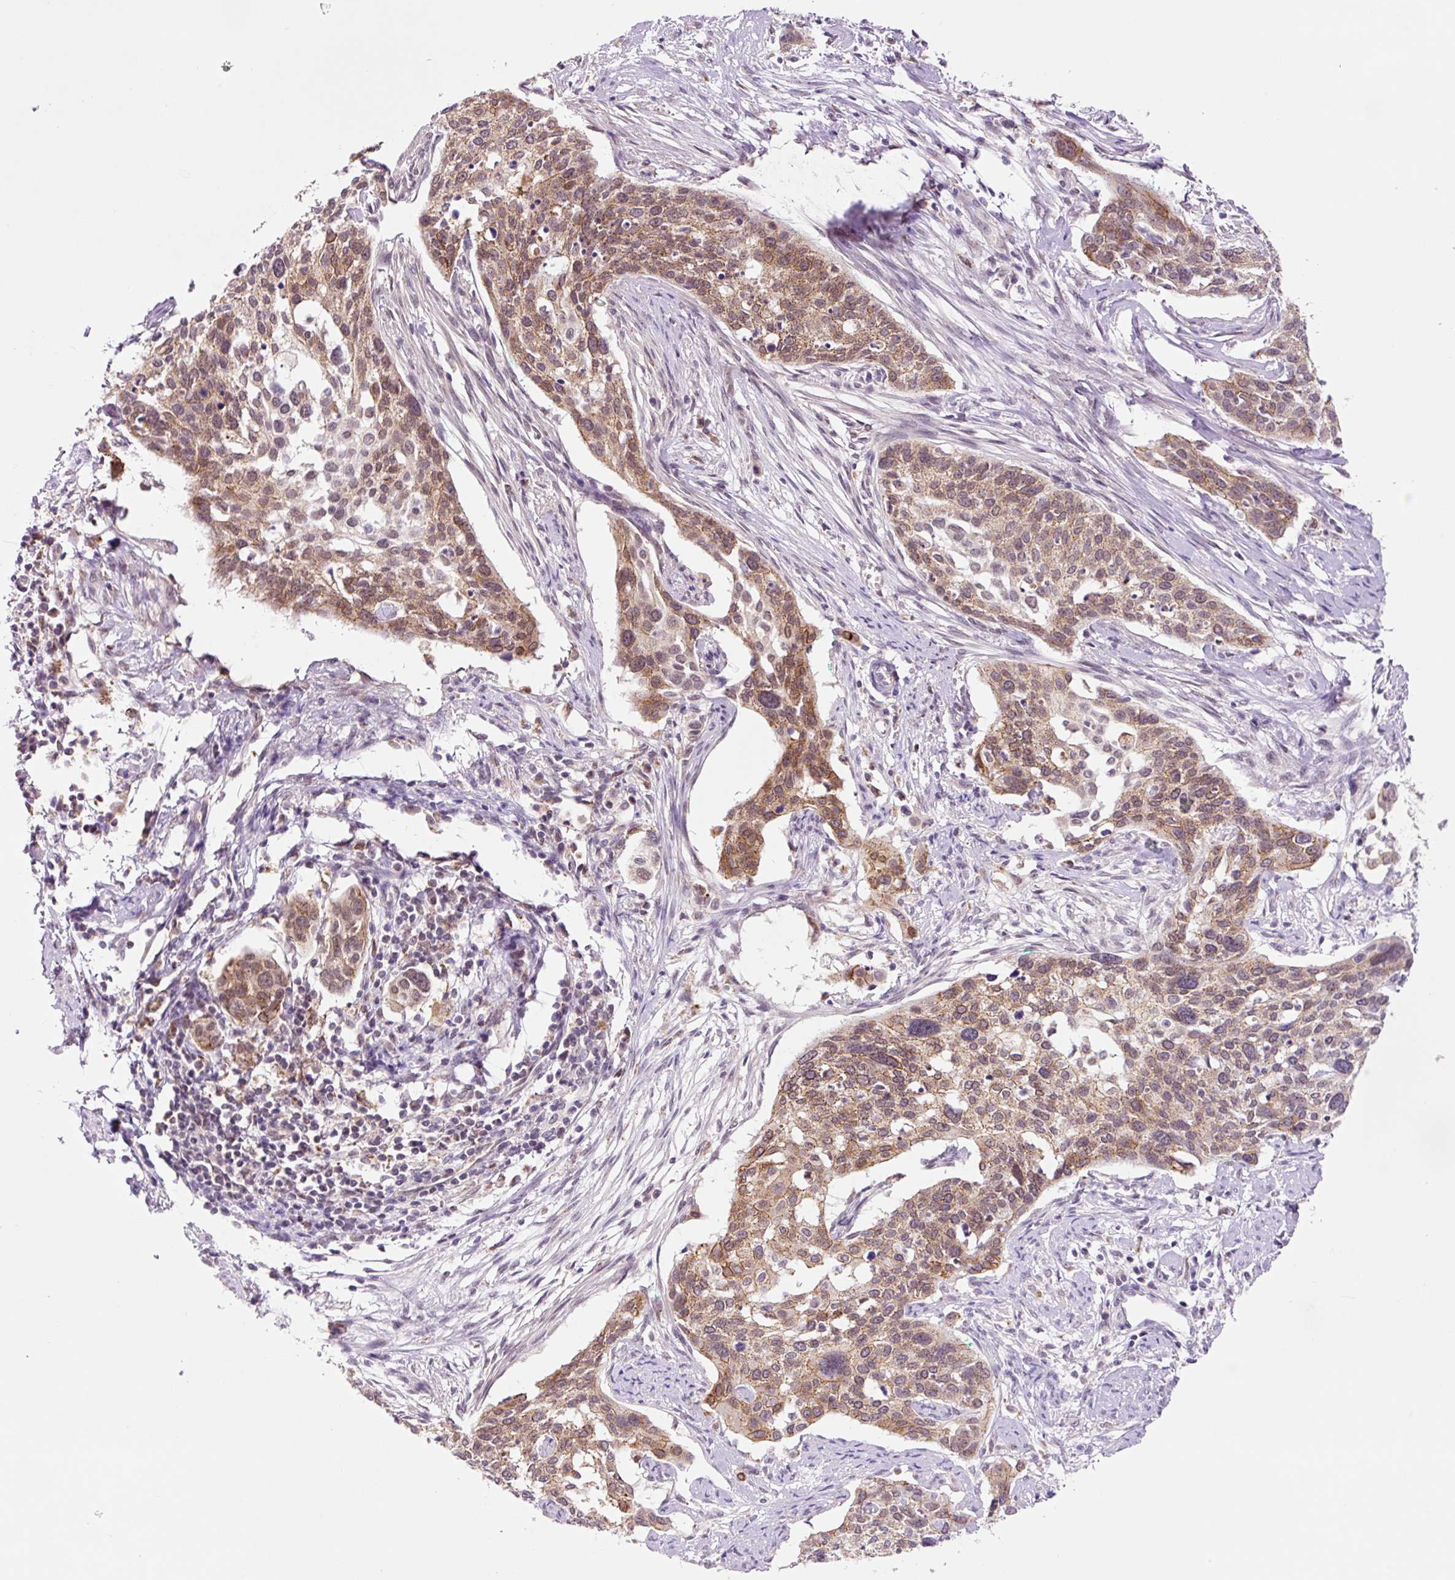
{"staining": {"intensity": "moderate", "quantity": ">75%", "location": "cytoplasmic/membranous,nuclear"}, "tissue": "cervical cancer", "cell_type": "Tumor cells", "image_type": "cancer", "snomed": [{"axis": "morphology", "description": "Squamous cell carcinoma, NOS"}, {"axis": "topography", "description": "Cervix"}], "caption": "Protein expression analysis of cervical cancer (squamous cell carcinoma) shows moderate cytoplasmic/membranous and nuclear positivity in about >75% of tumor cells.", "gene": "PCK2", "patient": {"sex": "female", "age": 44}}